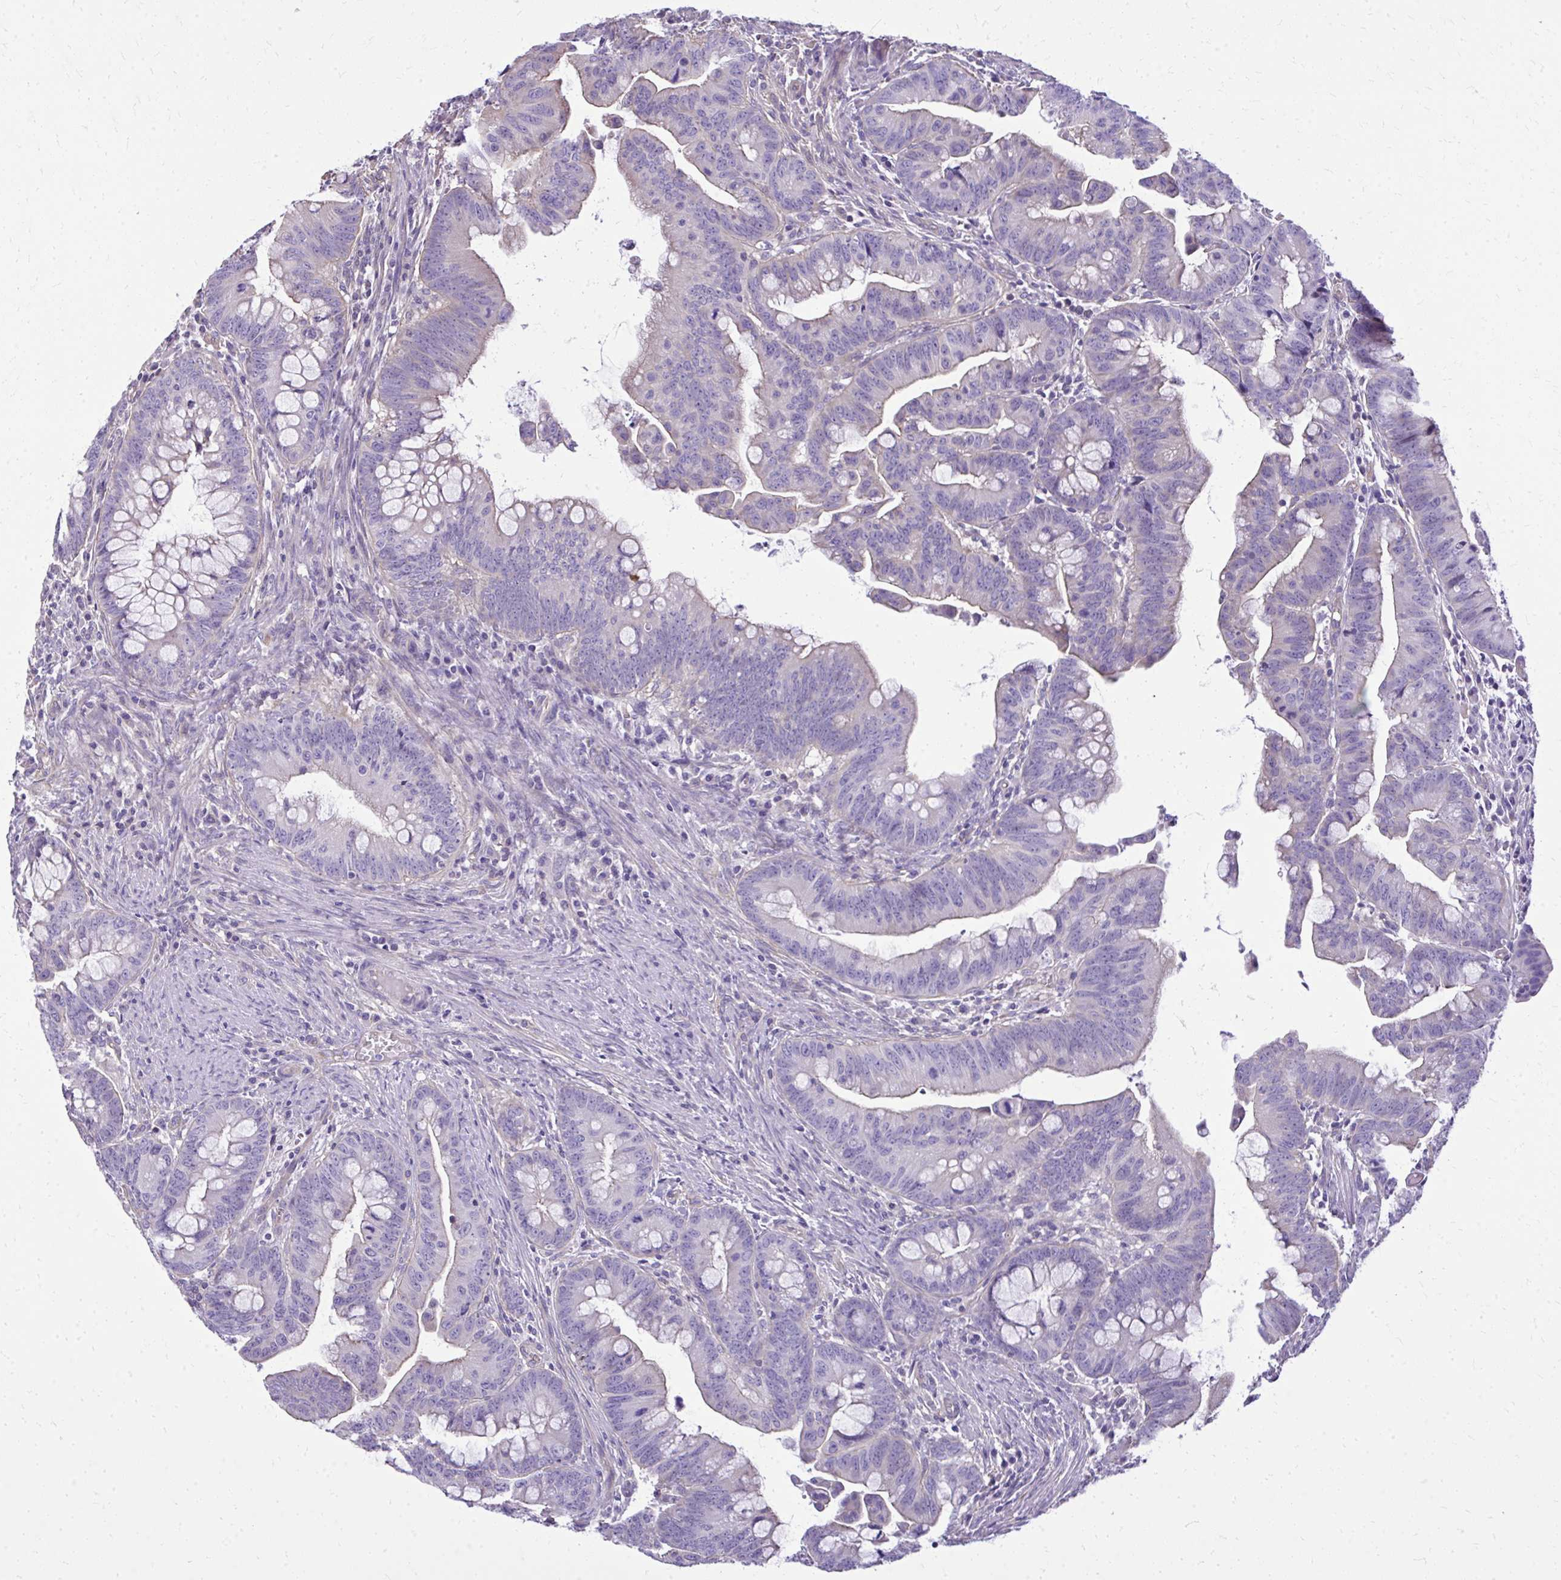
{"staining": {"intensity": "weak", "quantity": "<25%", "location": "cytoplasmic/membranous"}, "tissue": "colorectal cancer", "cell_type": "Tumor cells", "image_type": "cancer", "snomed": [{"axis": "morphology", "description": "Adenocarcinoma, NOS"}, {"axis": "topography", "description": "Colon"}], "caption": "The photomicrograph displays no staining of tumor cells in adenocarcinoma (colorectal).", "gene": "RUNDC3B", "patient": {"sex": "male", "age": 62}}